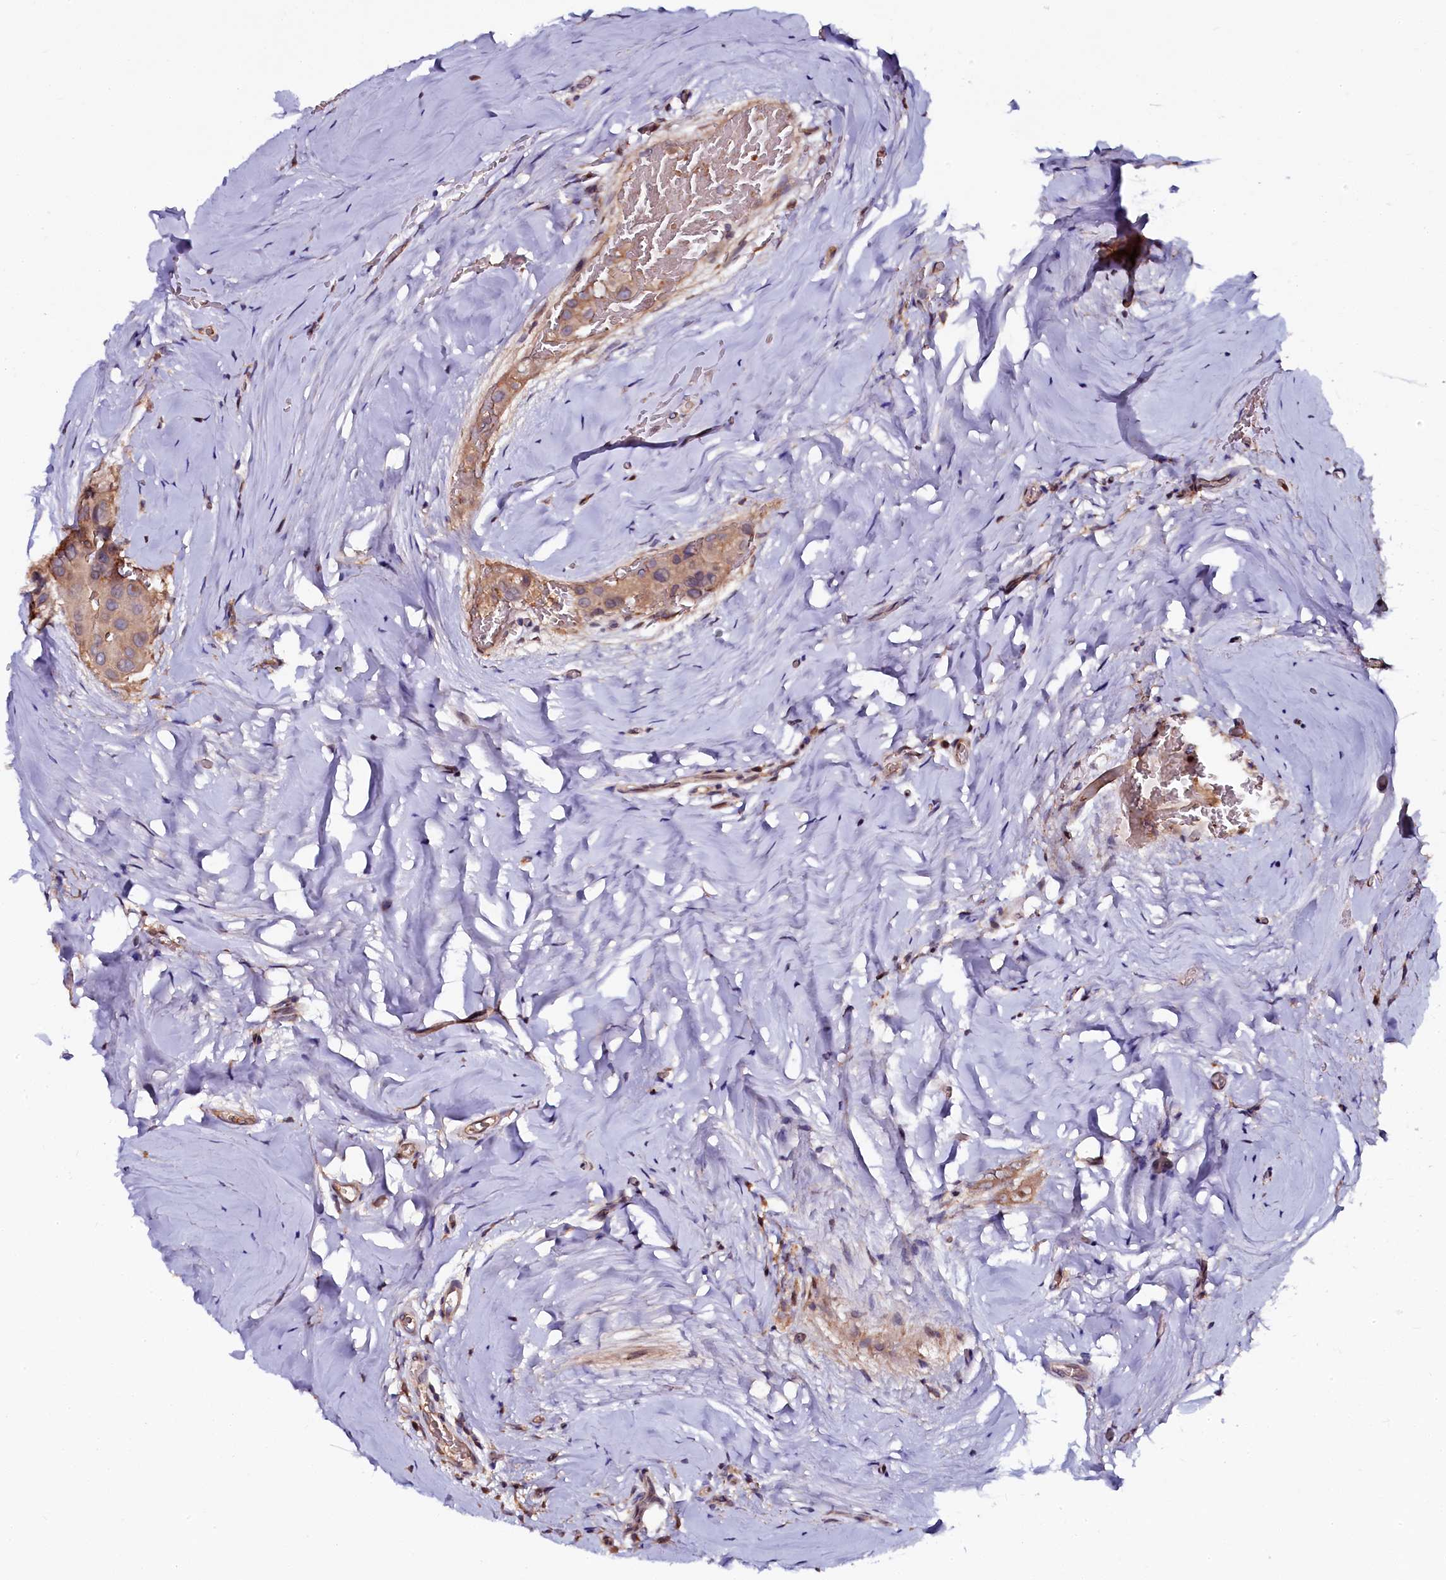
{"staining": {"intensity": "weak", "quantity": ">75%", "location": "cytoplasmic/membranous"}, "tissue": "thyroid cancer", "cell_type": "Tumor cells", "image_type": "cancer", "snomed": [{"axis": "morphology", "description": "Papillary adenocarcinoma, NOS"}, {"axis": "topography", "description": "Thyroid gland"}], "caption": "Thyroid papillary adenocarcinoma stained for a protein displays weak cytoplasmic/membranous positivity in tumor cells.", "gene": "N4BP1", "patient": {"sex": "male", "age": 33}}